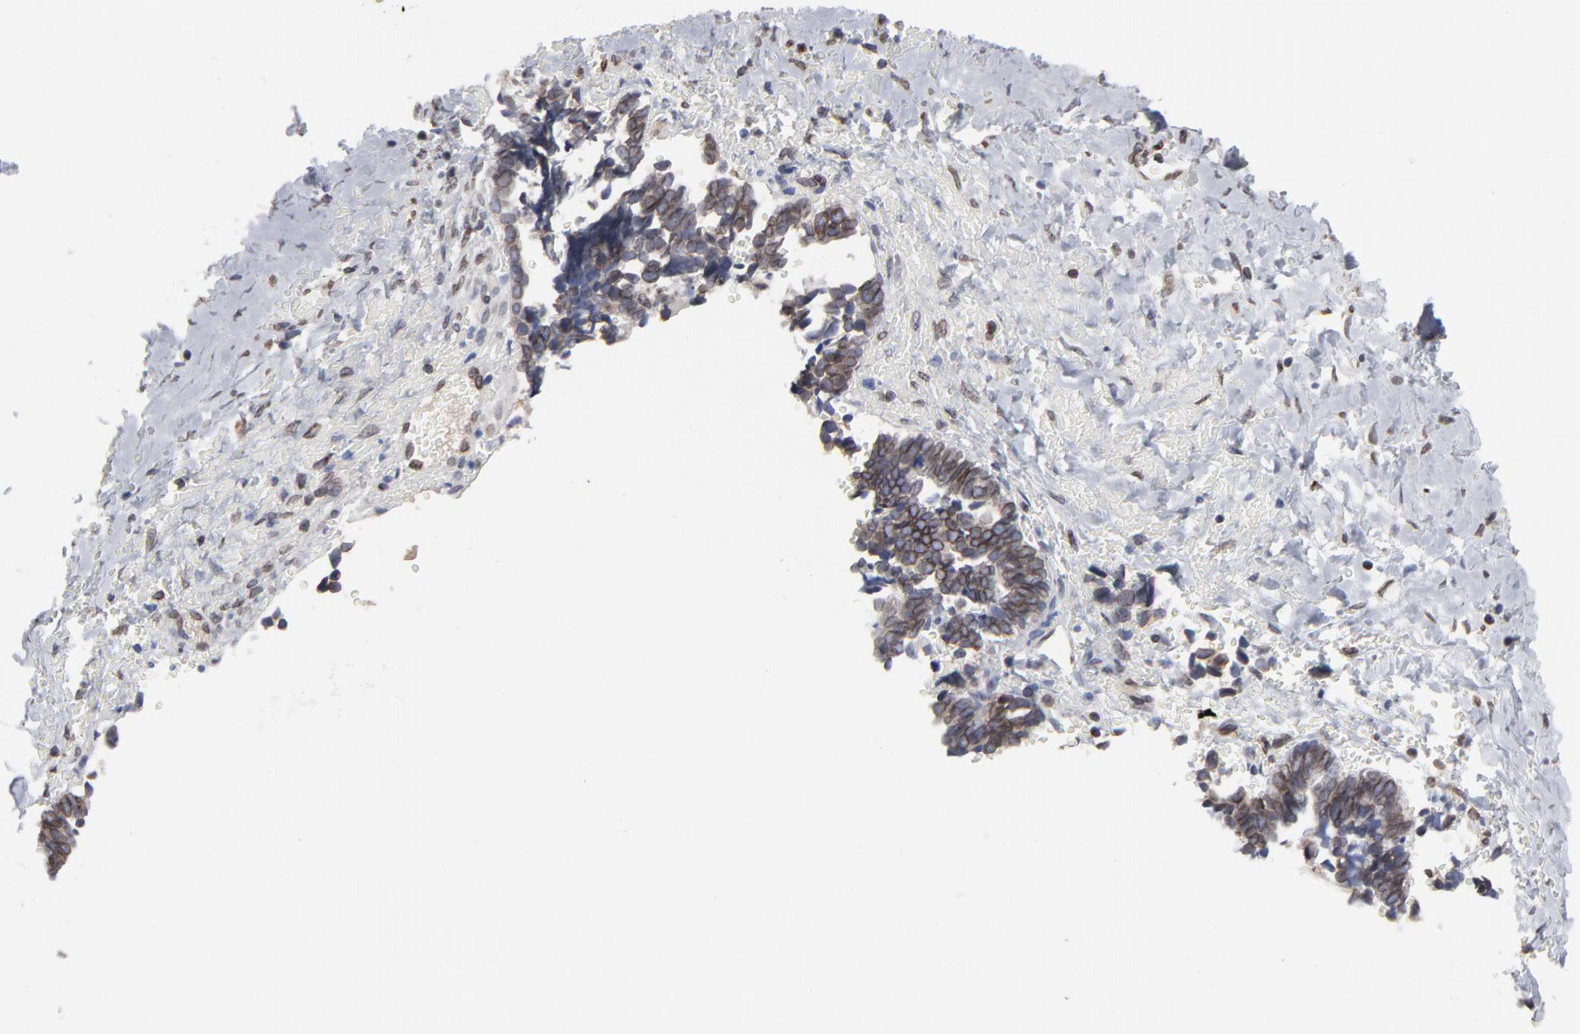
{"staining": {"intensity": "moderate", "quantity": ">75%", "location": "cytoplasmic/membranous,nuclear"}, "tissue": "ovarian cancer", "cell_type": "Tumor cells", "image_type": "cancer", "snomed": [{"axis": "morphology", "description": "Cystadenocarcinoma, serous, NOS"}, {"axis": "topography", "description": "Ovary"}], "caption": "This is an image of immunohistochemistry staining of serous cystadenocarcinoma (ovarian), which shows moderate positivity in the cytoplasmic/membranous and nuclear of tumor cells.", "gene": "SYNE2", "patient": {"sex": "female", "age": 77}}